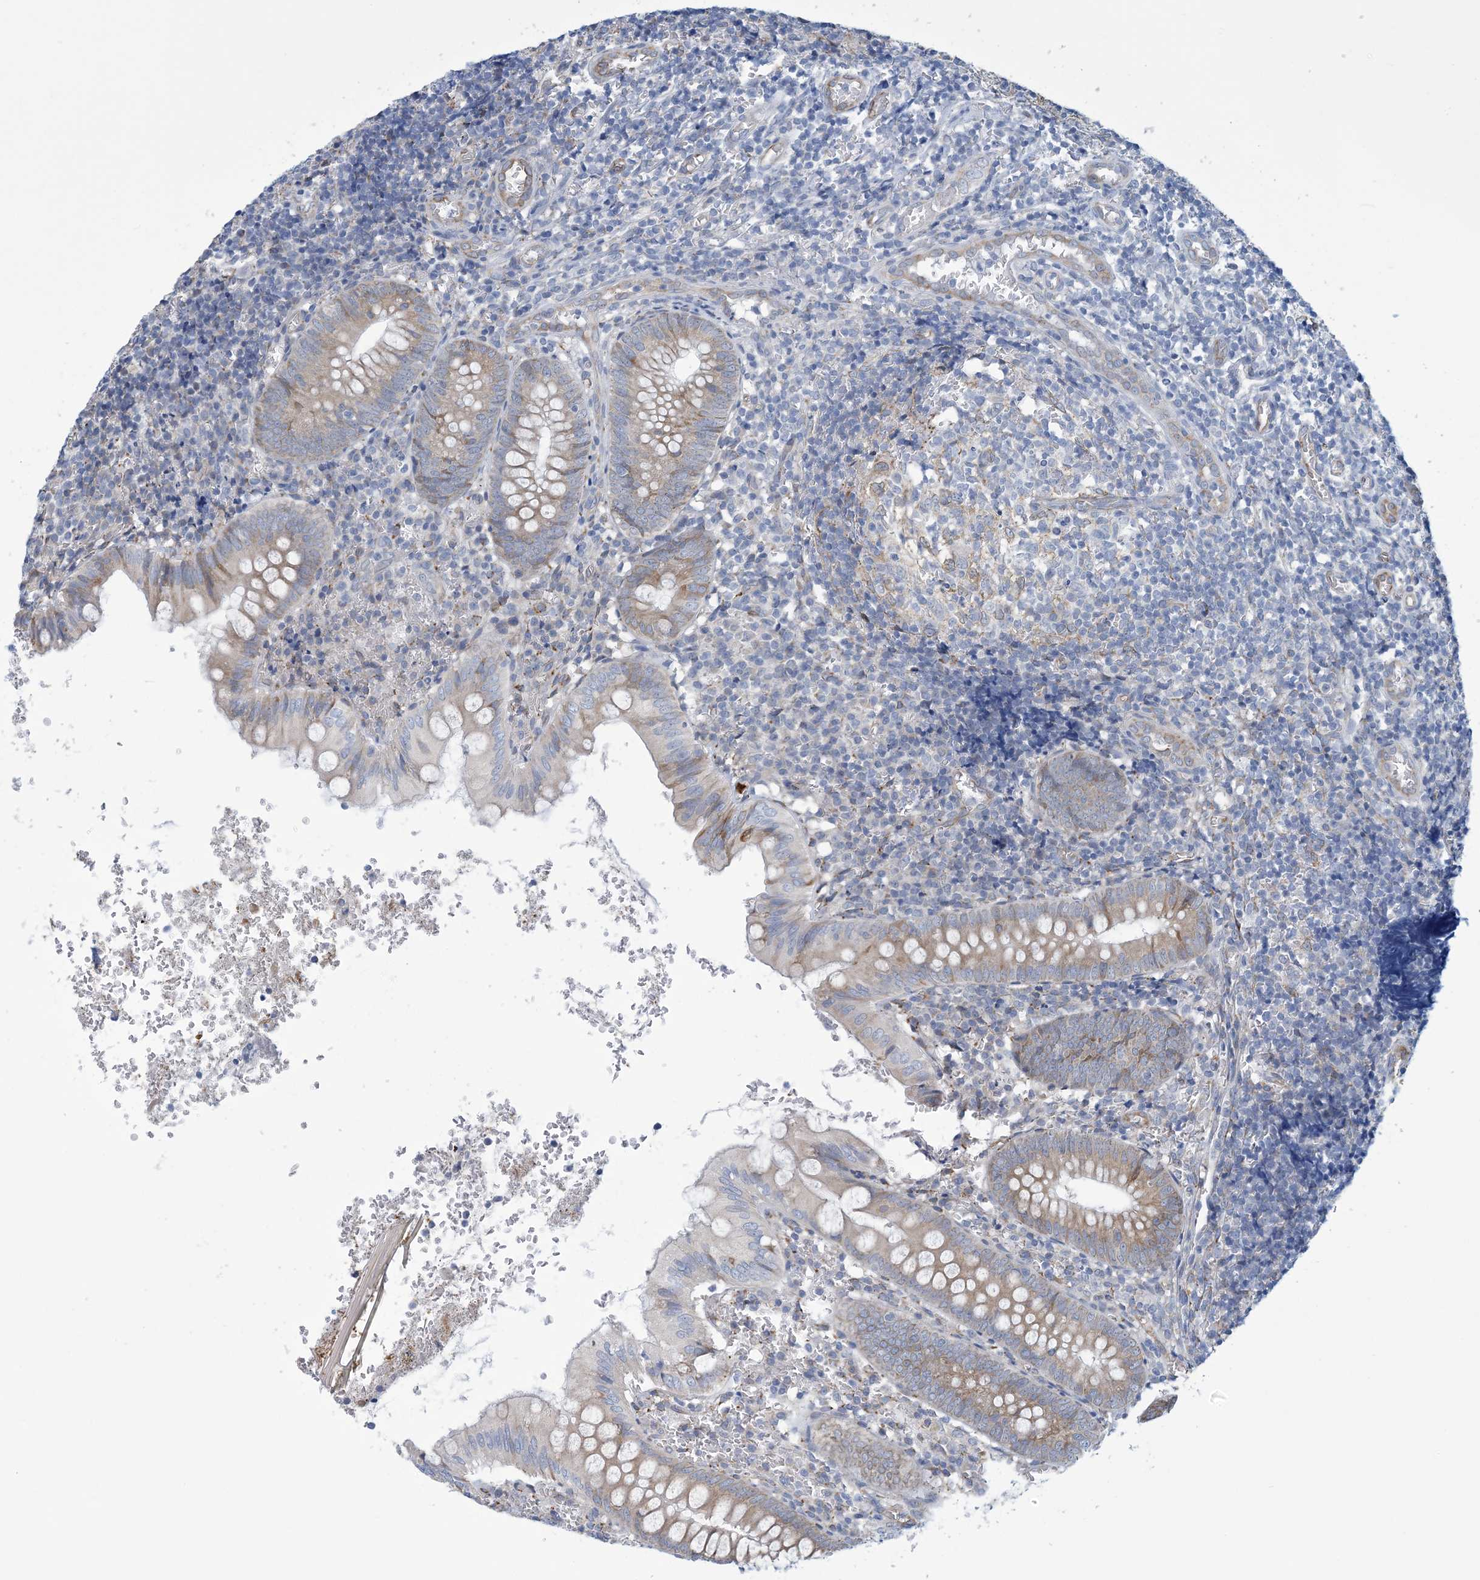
{"staining": {"intensity": "moderate", "quantity": ">75%", "location": "cytoplasmic/membranous"}, "tissue": "appendix", "cell_type": "Glandular cells", "image_type": "normal", "snomed": [{"axis": "morphology", "description": "Normal tissue, NOS"}, {"axis": "topography", "description": "Appendix"}], "caption": "This is an image of IHC staining of benign appendix, which shows moderate staining in the cytoplasmic/membranous of glandular cells.", "gene": "CCDC14", "patient": {"sex": "male", "age": 8}}